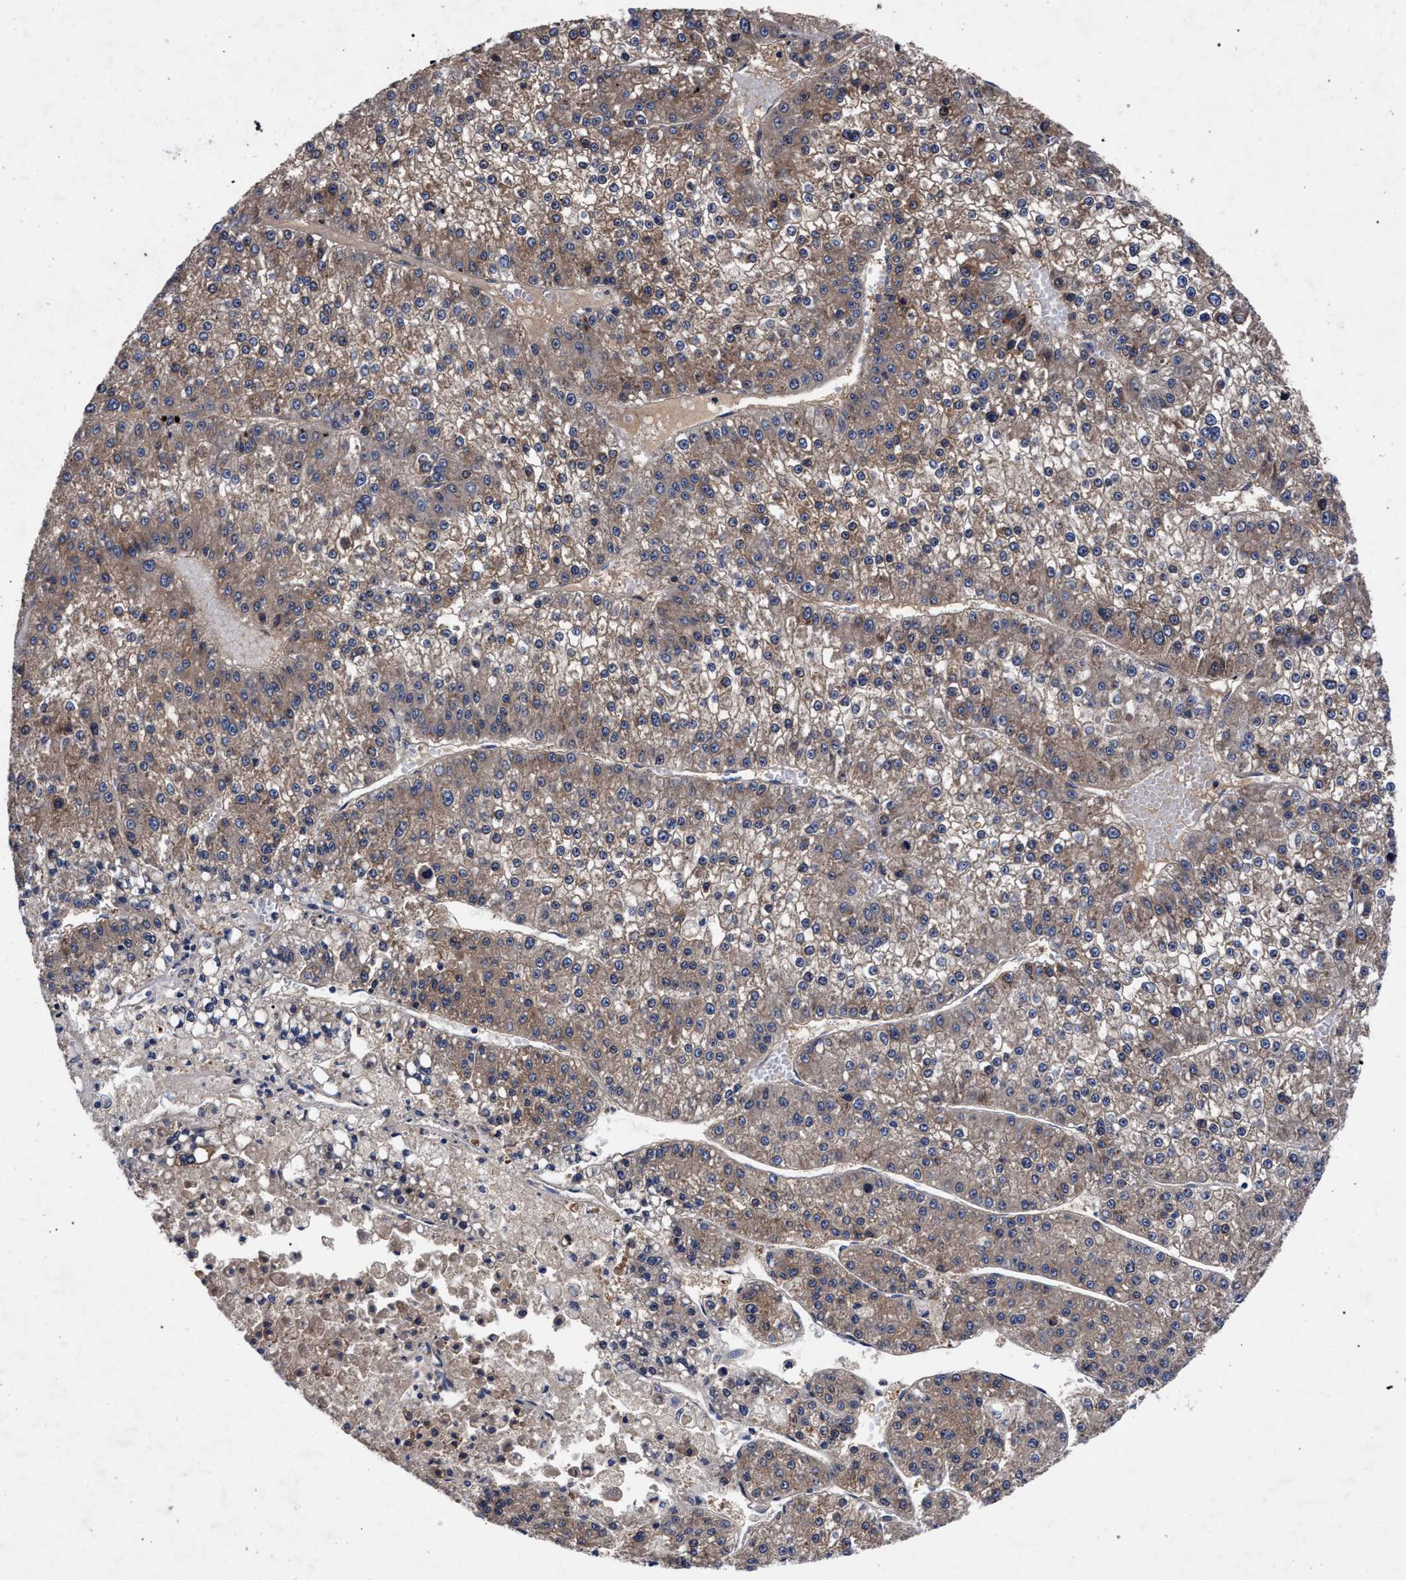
{"staining": {"intensity": "moderate", "quantity": ">75%", "location": "cytoplasmic/membranous"}, "tissue": "liver cancer", "cell_type": "Tumor cells", "image_type": "cancer", "snomed": [{"axis": "morphology", "description": "Carcinoma, Hepatocellular, NOS"}, {"axis": "topography", "description": "Liver"}], "caption": "Liver cancer stained with DAB IHC reveals medium levels of moderate cytoplasmic/membranous staining in about >75% of tumor cells.", "gene": "CFAP95", "patient": {"sex": "female", "age": 73}}